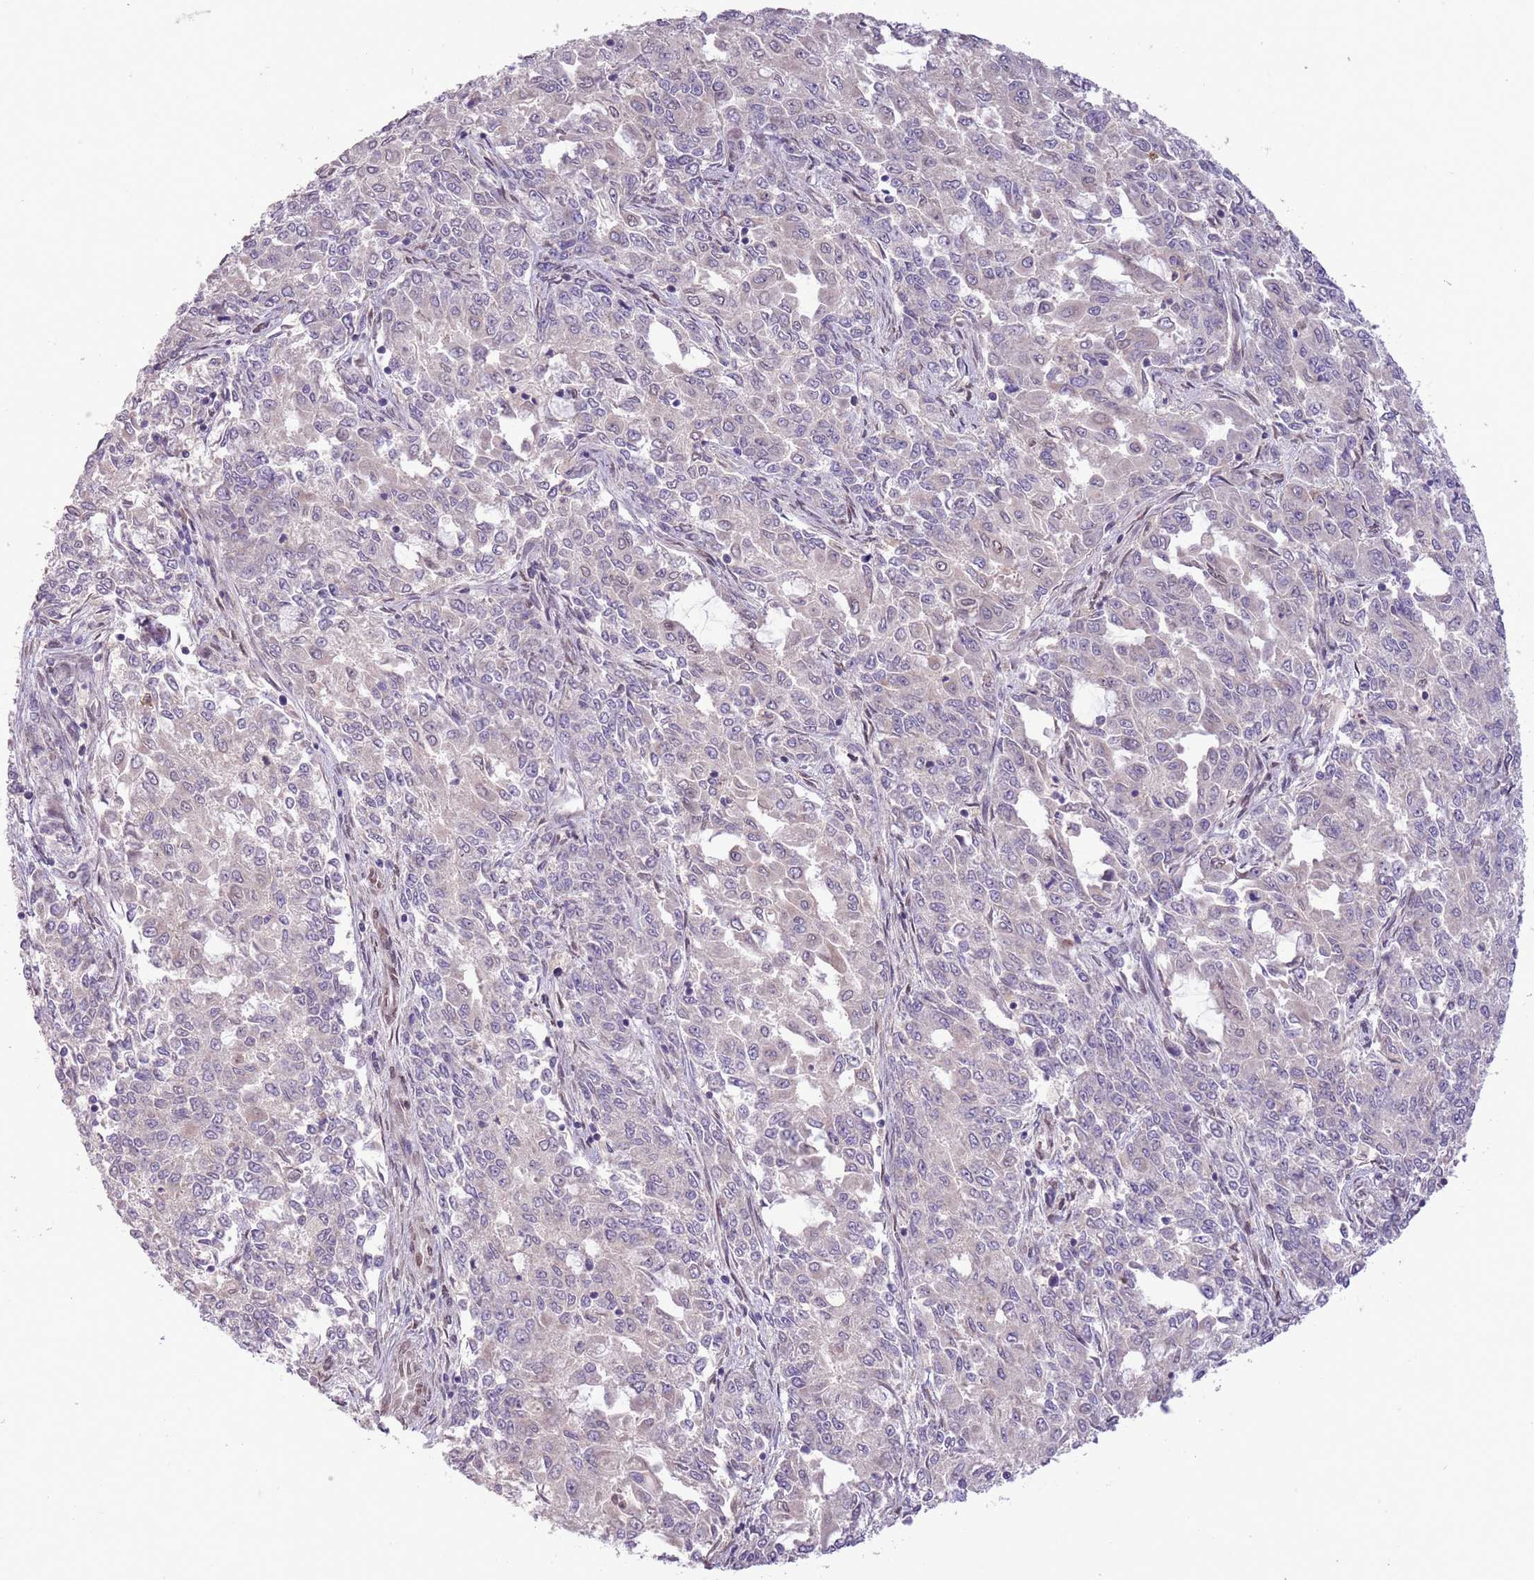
{"staining": {"intensity": "negative", "quantity": "none", "location": "none"}, "tissue": "endometrial cancer", "cell_type": "Tumor cells", "image_type": "cancer", "snomed": [{"axis": "morphology", "description": "Adenocarcinoma, NOS"}, {"axis": "topography", "description": "Endometrium"}], "caption": "High magnification brightfield microscopy of endometrial adenocarcinoma stained with DAB (brown) and counterstained with hematoxylin (blue): tumor cells show no significant staining. (DAB (3,3'-diaminobenzidine) immunohistochemistry (IHC) visualized using brightfield microscopy, high magnification).", "gene": "CCND2", "patient": {"sex": "female", "age": 50}}